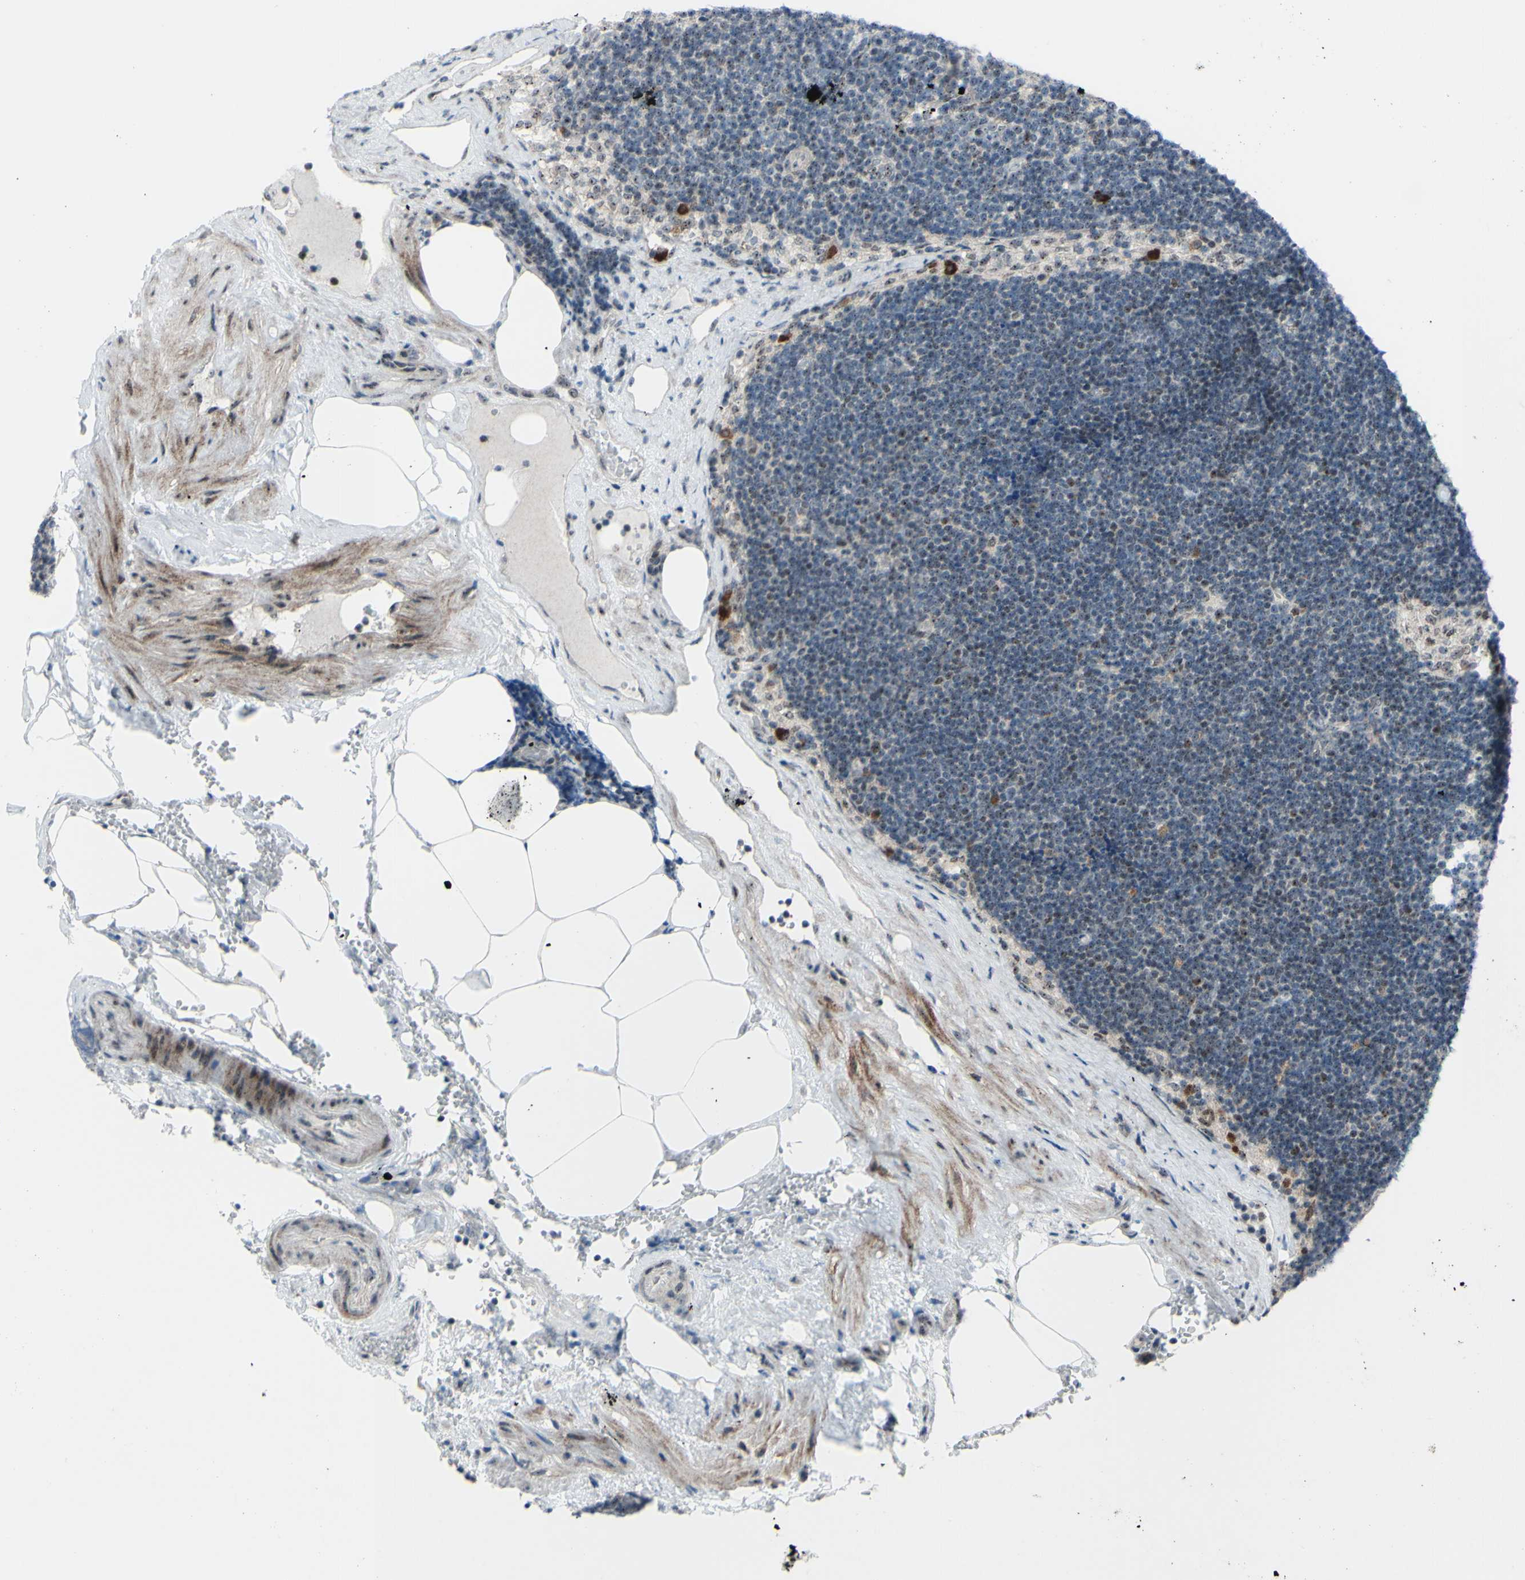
{"staining": {"intensity": "strong", "quantity": "25%-75%", "location": "nuclear"}, "tissue": "lymph node", "cell_type": "Germinal center cells", "image_type": "normal", "snomed": [{"axis": "morphology", "description": "Normal tissue, NOS"}, {"axis": "topography", "description": "Lymph node"}], "caption": "This histopathology image demonstrates immunohistochemistry staining of benign human lymph node, with high strong nuclear expression in about 25%-75% of germinal center cells.", "gene": "POLR1A", "patient": {"sex": "male", "age": 63}}